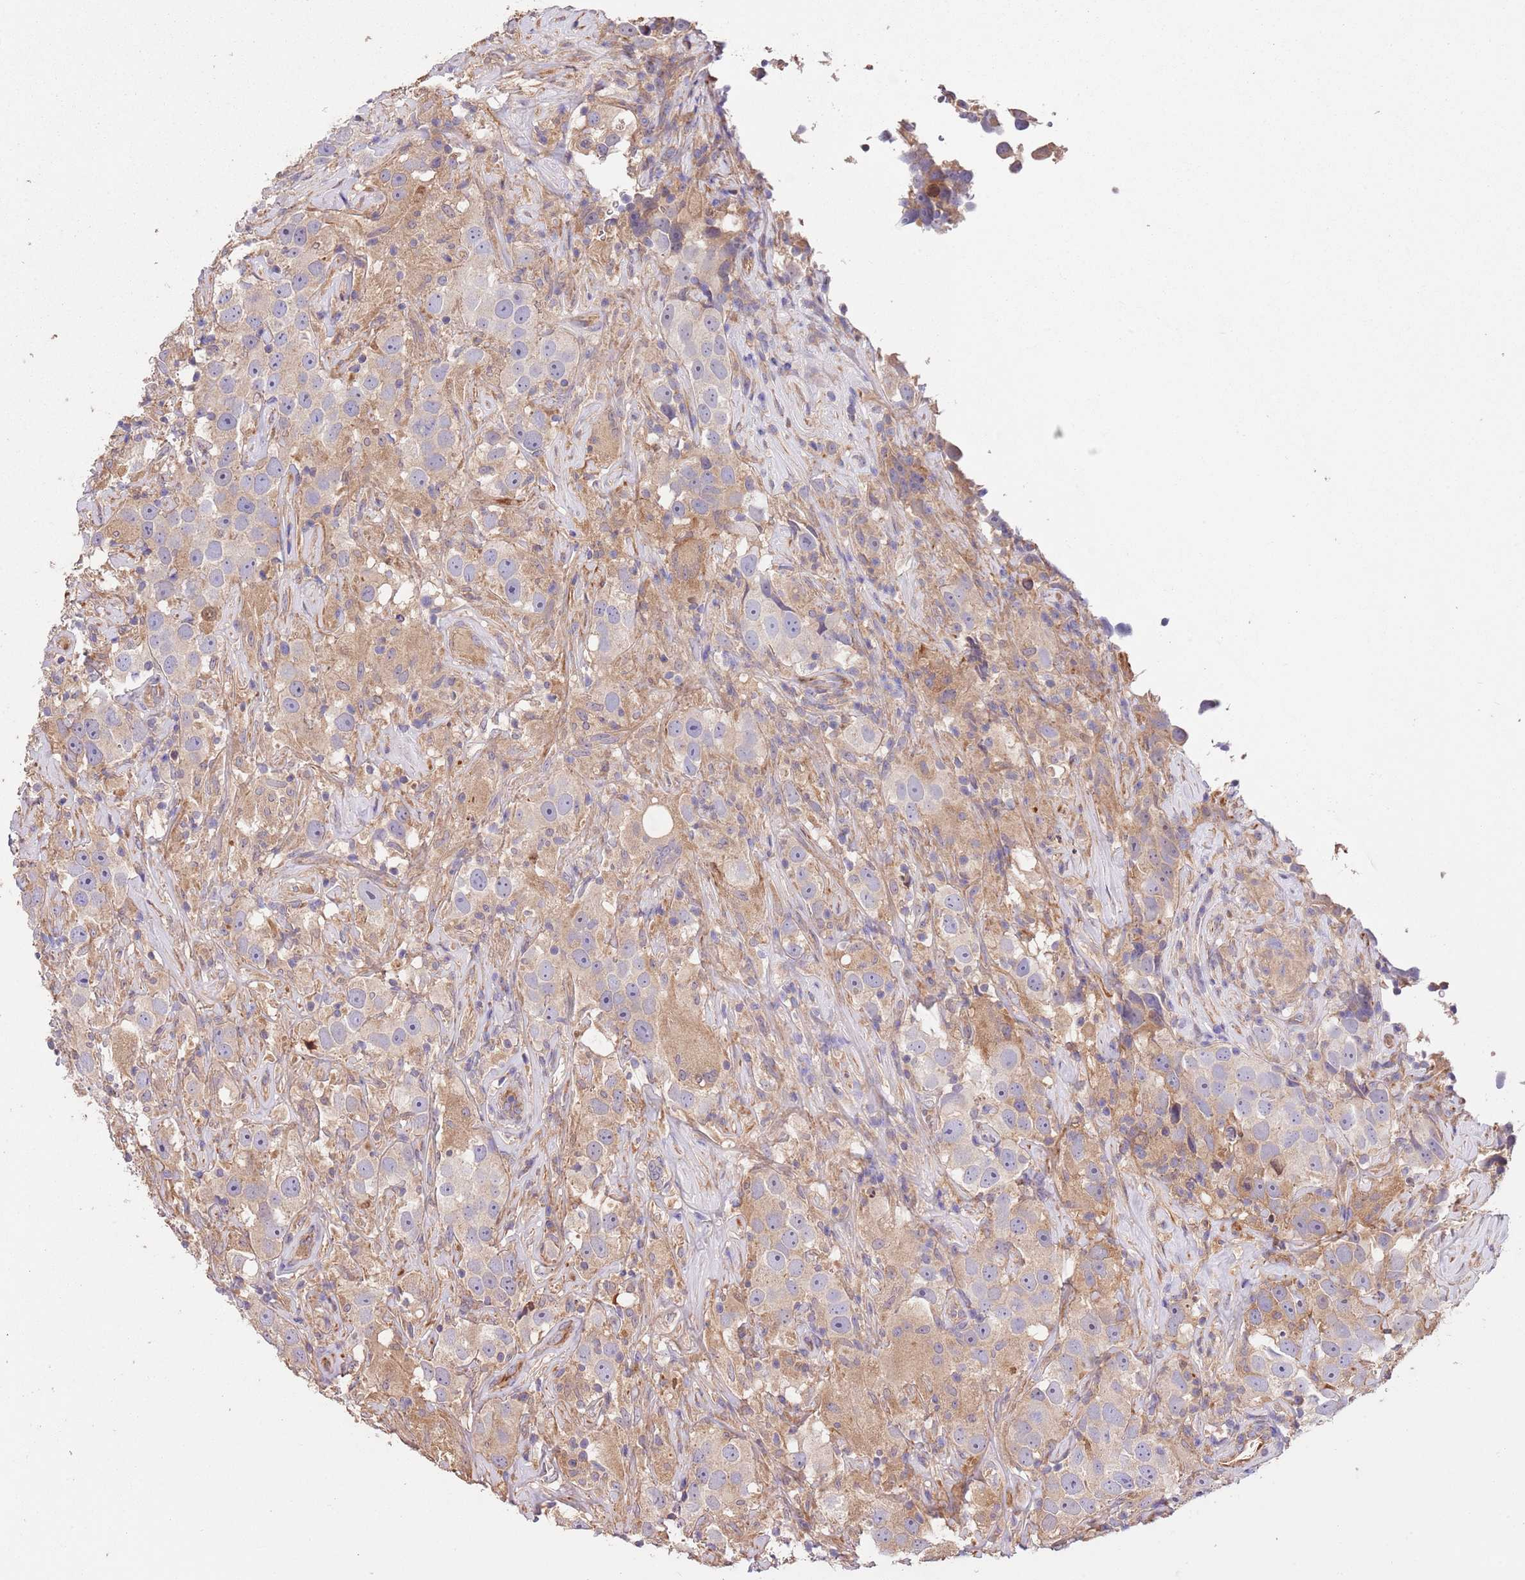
{"staining": {"intensity": "weak", "quantity": "<25%", "location": "cytoplasmic/membranous"}, "tissue": "testis cancer", "cell_type": "Tumor cells", "image_type": "cancer", "snomed": [{"axis": "morphology", "description": "Seminoma, NOS"}, {"axis": "topography", "description": "Testis"}], "caption": "Seminoma (testis) was stained to show a protein in brown. There is no significant expression in tumor cells.", "gene": "FAM89B", "patient": {"sex": "male", "age": 49}}